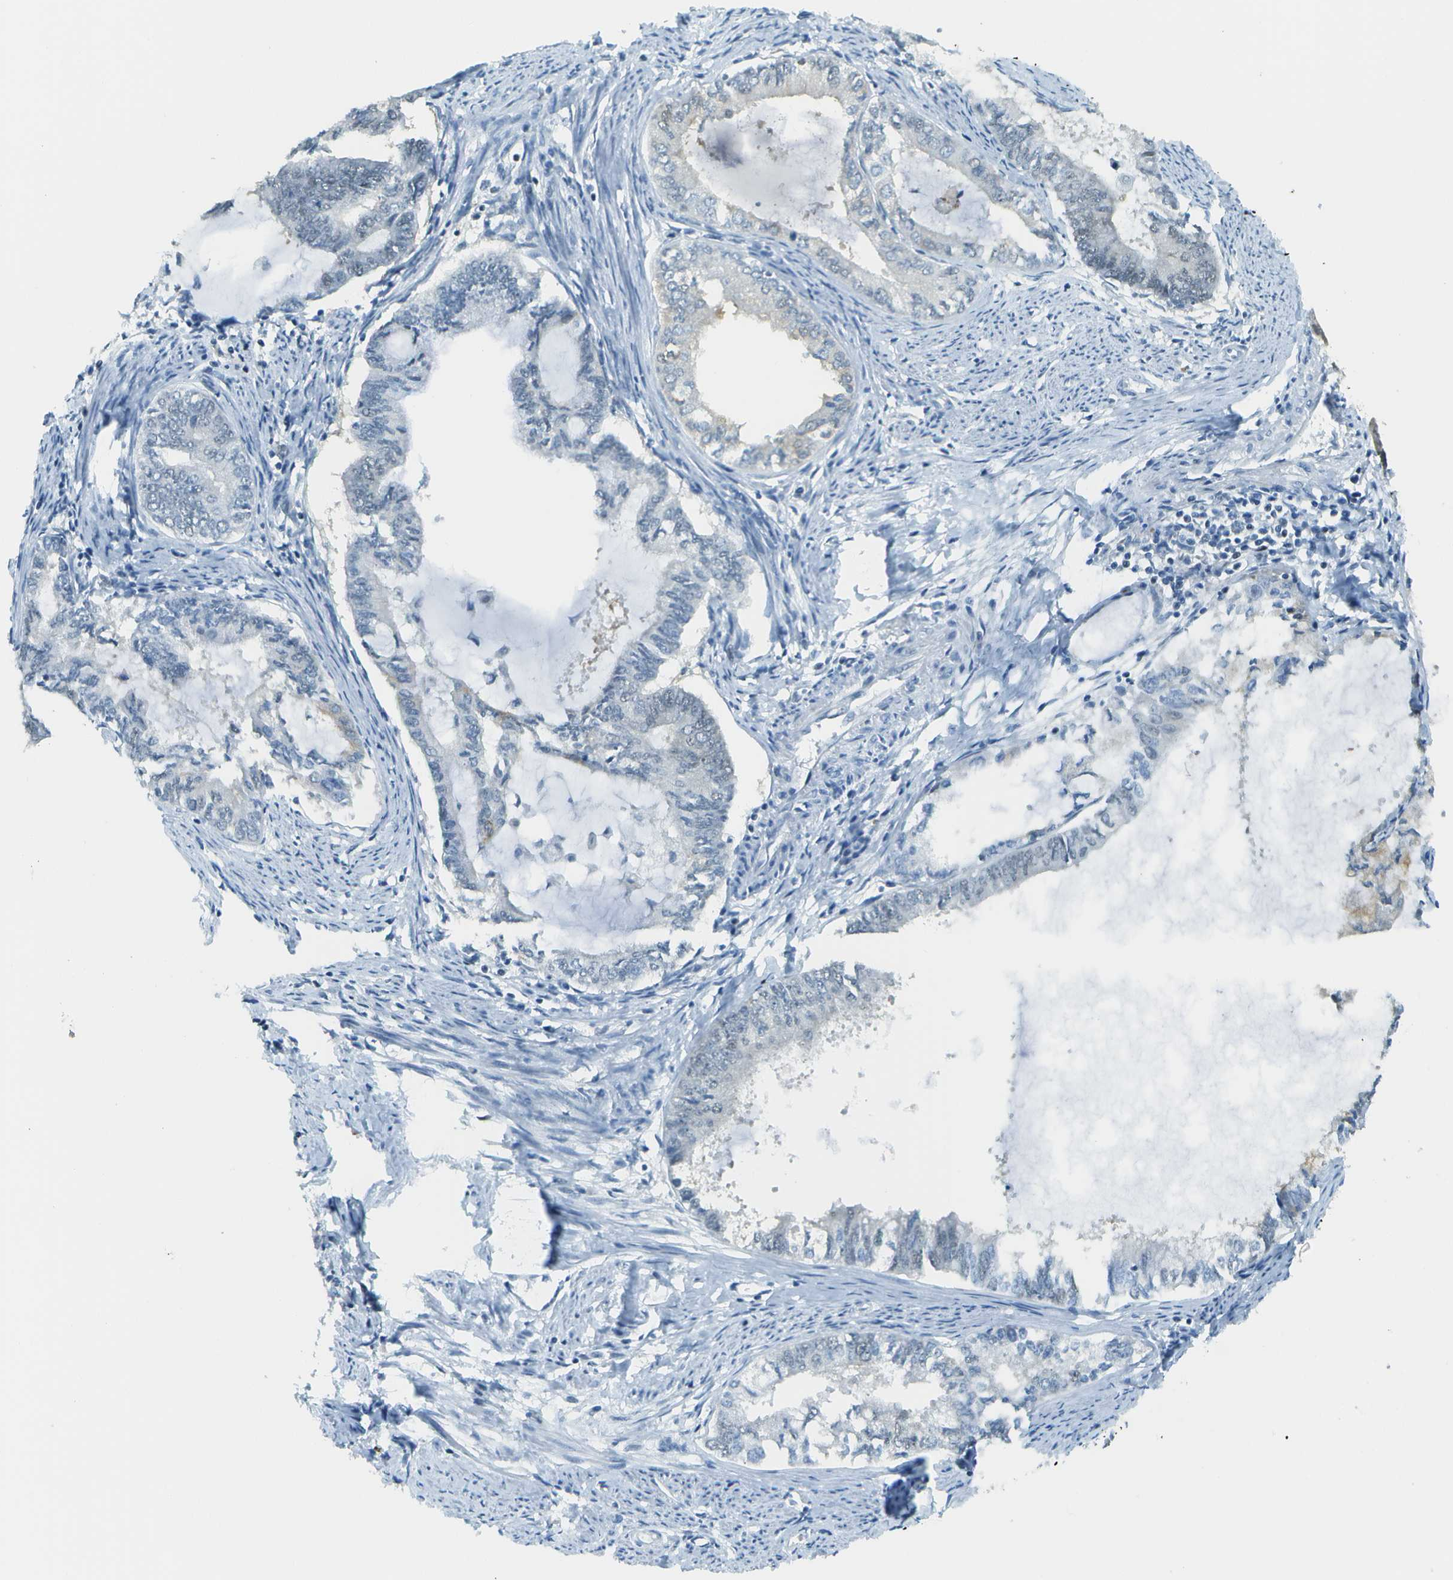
{"staining": {"intensity": "negative", "quantity": "none", "location": "none"}, "tissue": "endometrial cancer", "cell_type": "Tumor cells", "image_type": "cancer", "snomed": [{"axis": "morphology", "description": "Adenocarcinoma, NOS"}, {"axis": "topography", "description": "Endometrium"}], "caption": "This is an immunohistochemistry (IHC) image of endometrial cancer. There is no positivity in tumor cells.", "gene": "NEK11", "patient": {"sex": "female", "age": 86}}